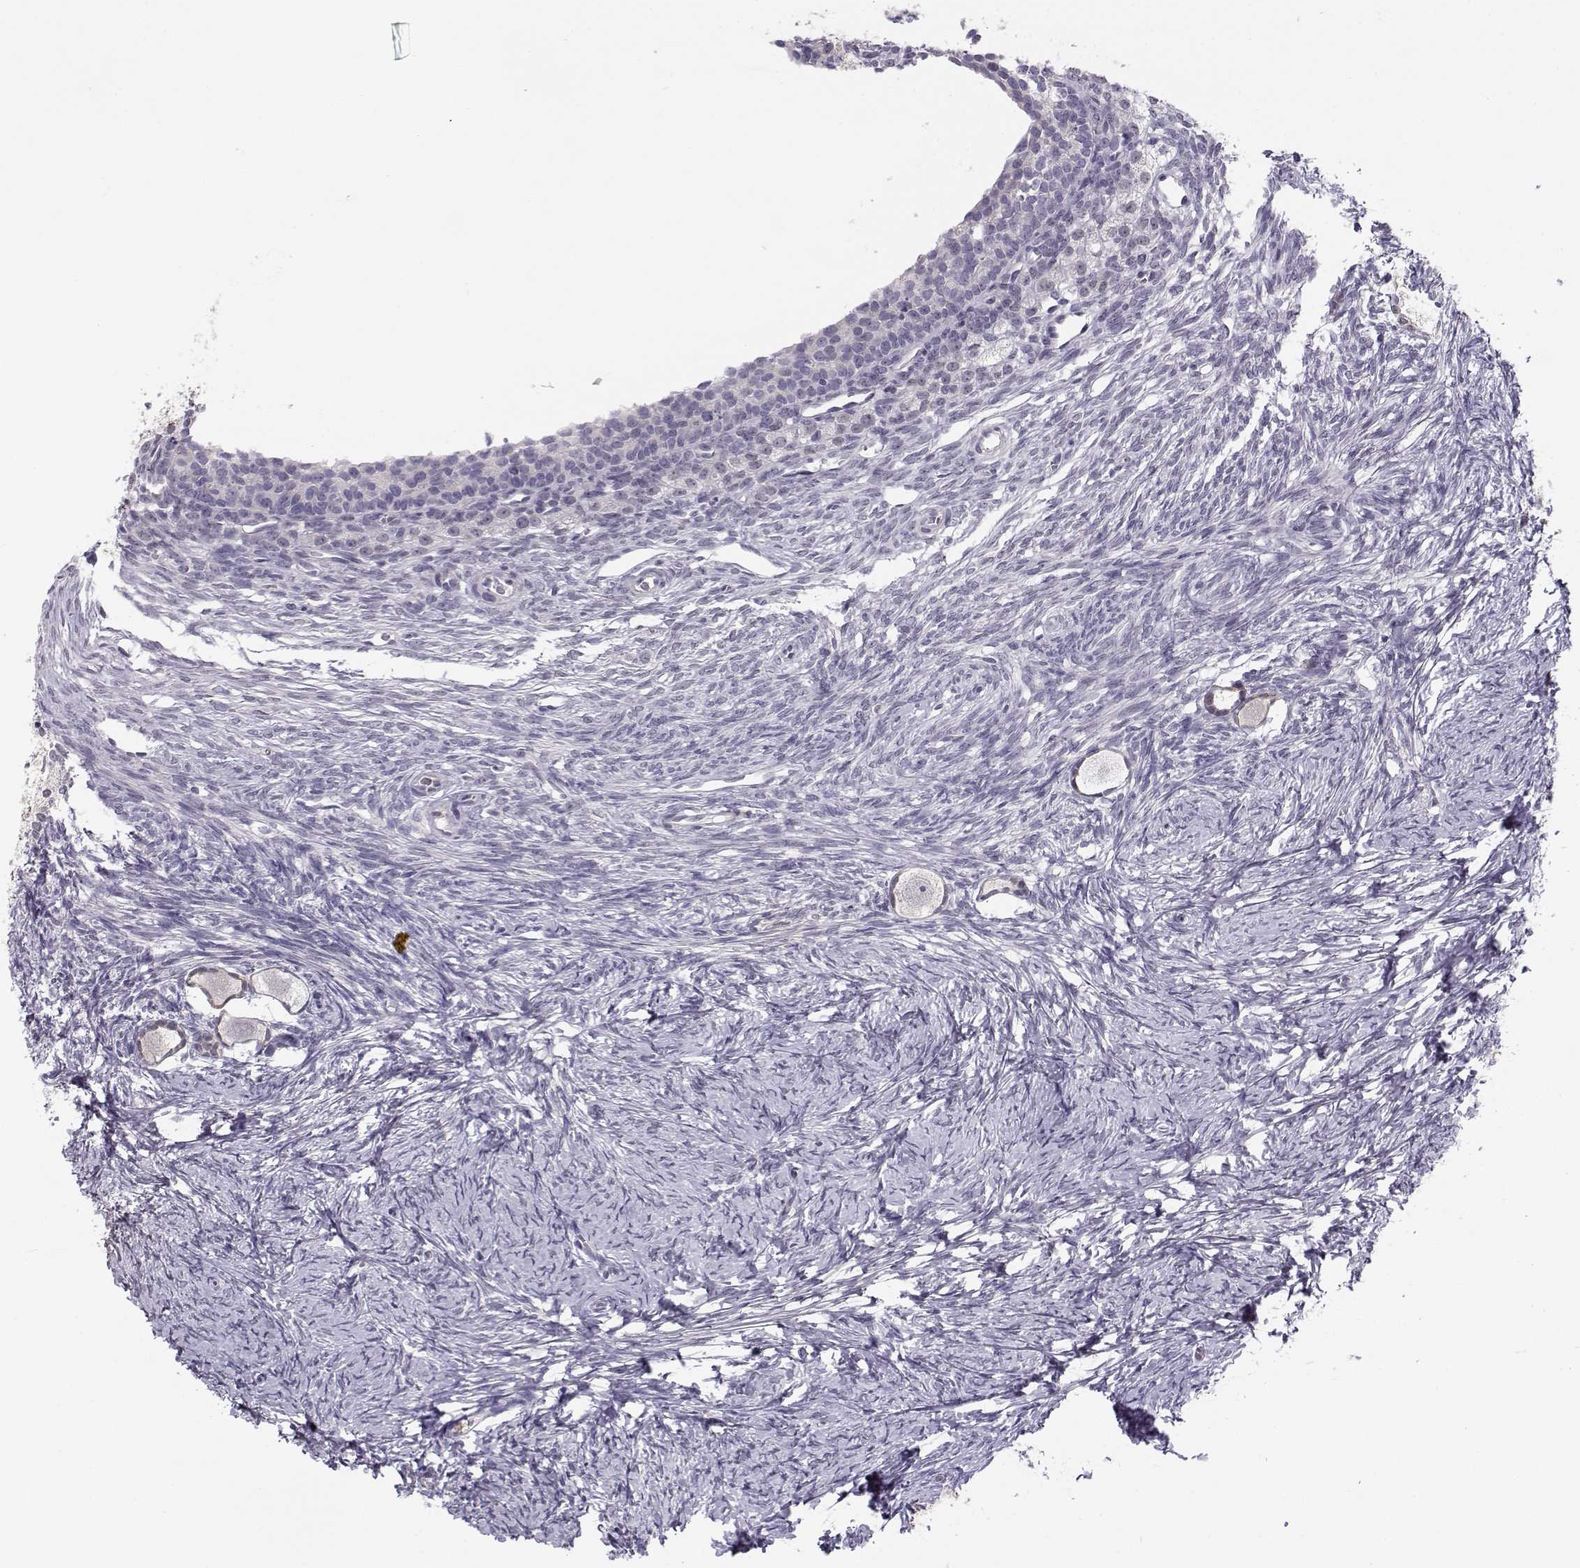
{"staining": {"intensity": "negative", "quantity": "none", "location": "none"}, "tissue": "ovary", "cell_type": "Follicle cells", "image_type": "normal", "snomed": [{"axis": "morphology", "description": "Normal tissue, NOS"}, {"axis": "topography", "description": "Ovary"}], "caption": "A high-resolution image shows IHC staining of normal ovary, which displays no significant expression in follicle cells.", "gene": "C16orf86", "patient": {"sex": "female", "age": 27}}